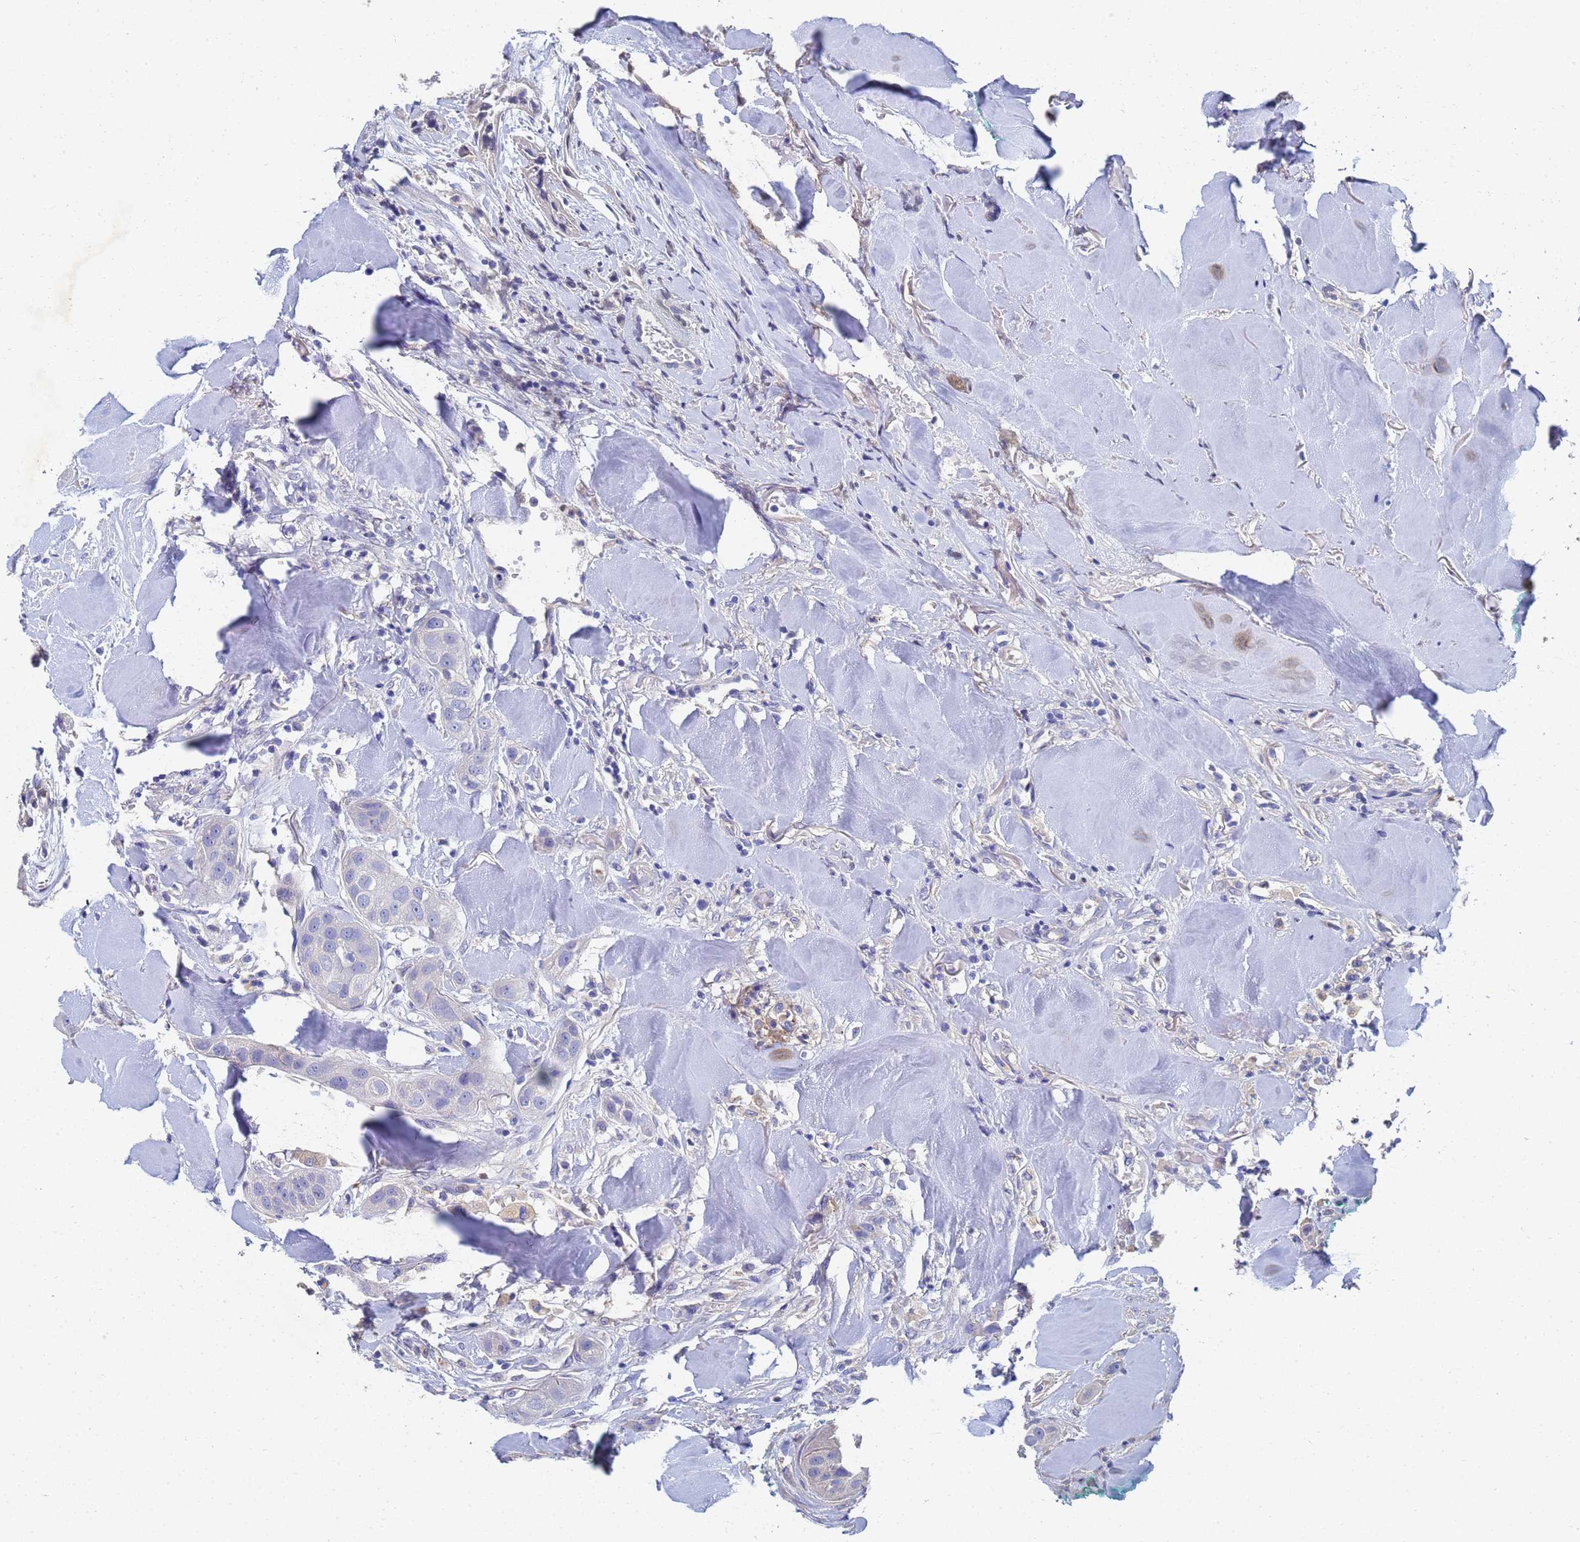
{"staining": {"intensity": "negative", "quantity": "none", "location": "none"}, "tissue": "head and neck cancer", "cell_type": "Tumor cells", "image_type": "cancer", "snomed": [{"axis": "morphology", "description": "Normal tissue, NOS"}, {"axis": "morphology", "description": "Squamous cell carcinoma, NOS"}, {"axis": "topography", "description": "Skeletal muscle"}, {"axis": "topography", "description": "Head-Neck"}], "caption": "This is a histopathology image of immunohistochemistry (IHC) staining of squamous cell carcinoma (head and neck), which shows no staining in tumor cells.", "gene": "LBX2", "patient": {"sex": "male", "age": 51}}